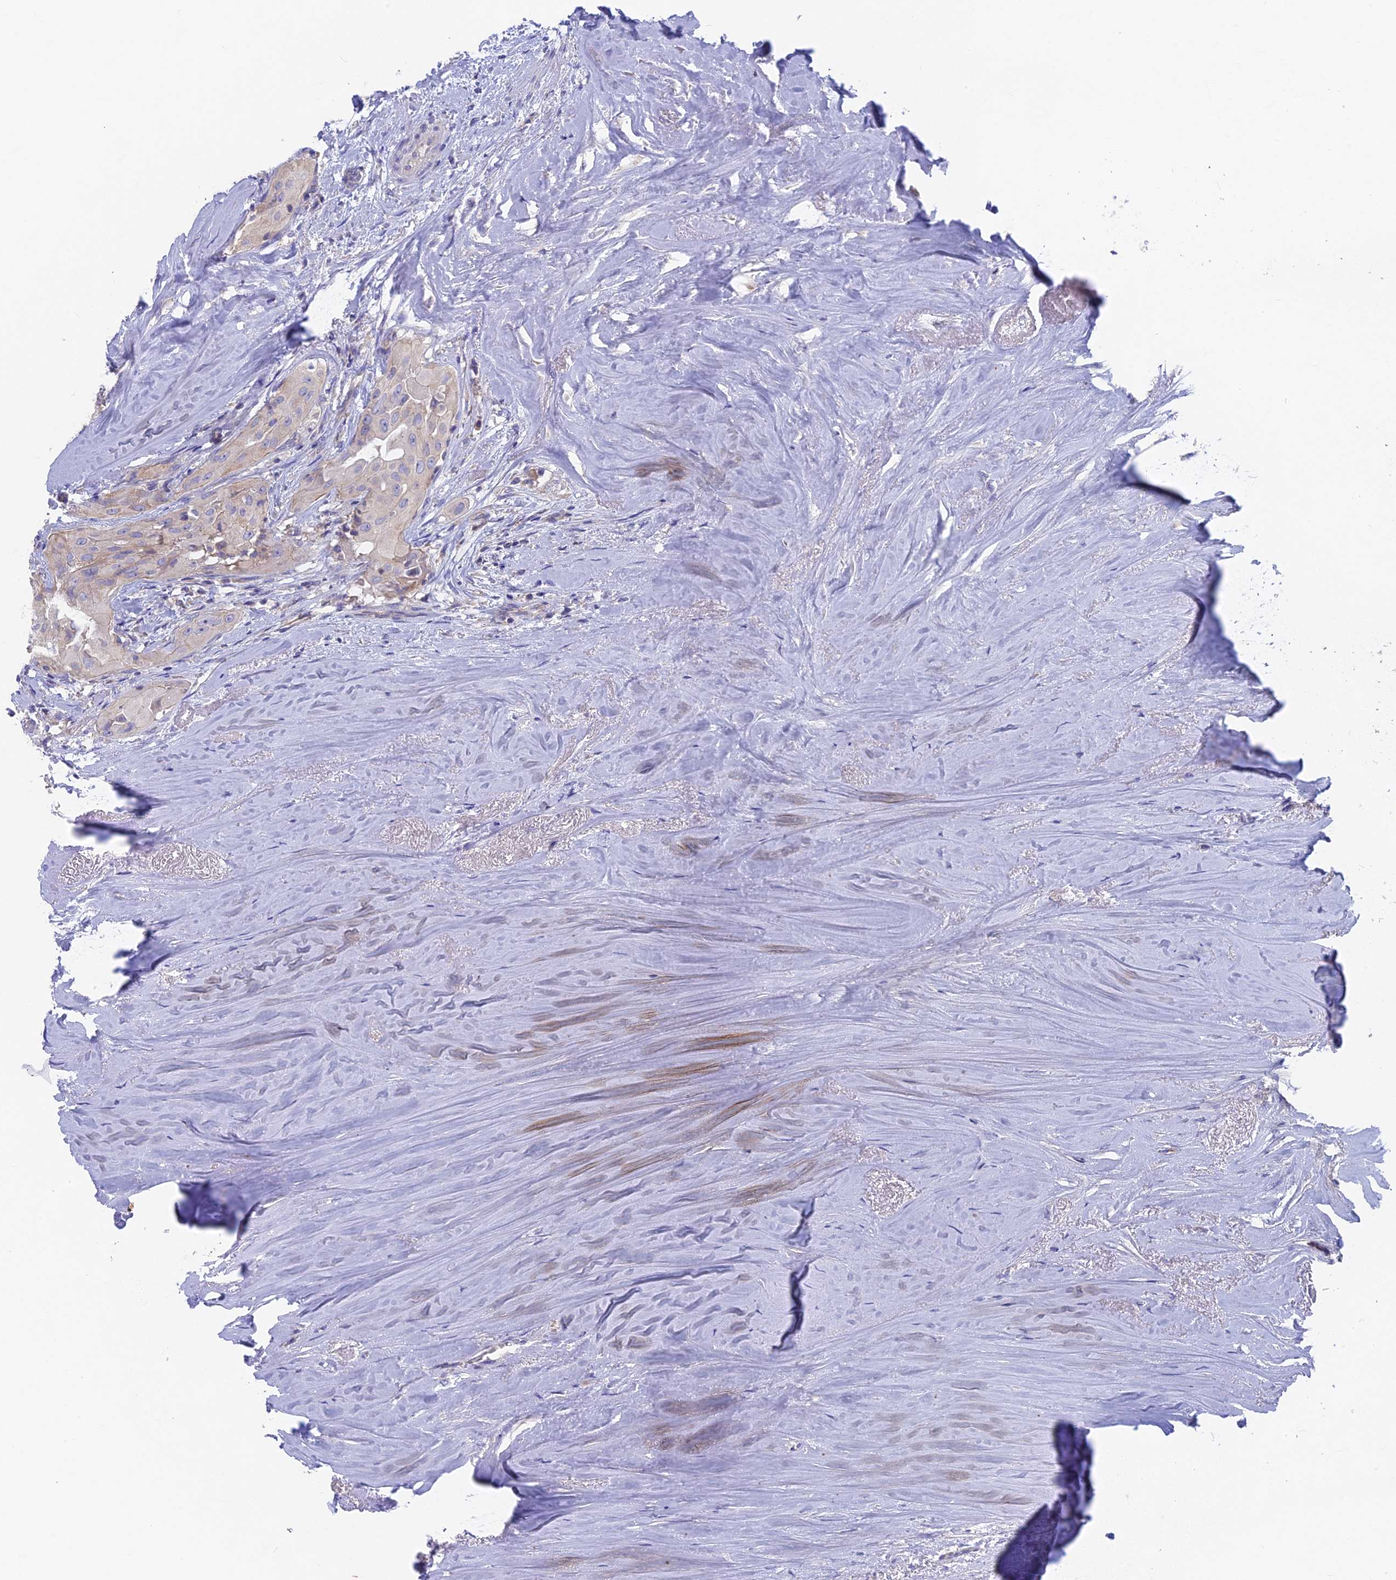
{"staining": {"intensity": "negative", "quantity": "none", "location": "none"}, "tissue": "thyroid cancer", "cell_type": "Tumor cells", "image_type": "cancer", "snomed": [{"axis": "morphology", "description": "Papillary adenocarcinoma, NOS"}, {"axis": "topography", "description": "Thyroid gland"}], "caption": "Tumor cells show no significant protein positivity in thyroid cancer.", "gene": "PZP", "patient": {"sex": "female", "age": 59}}